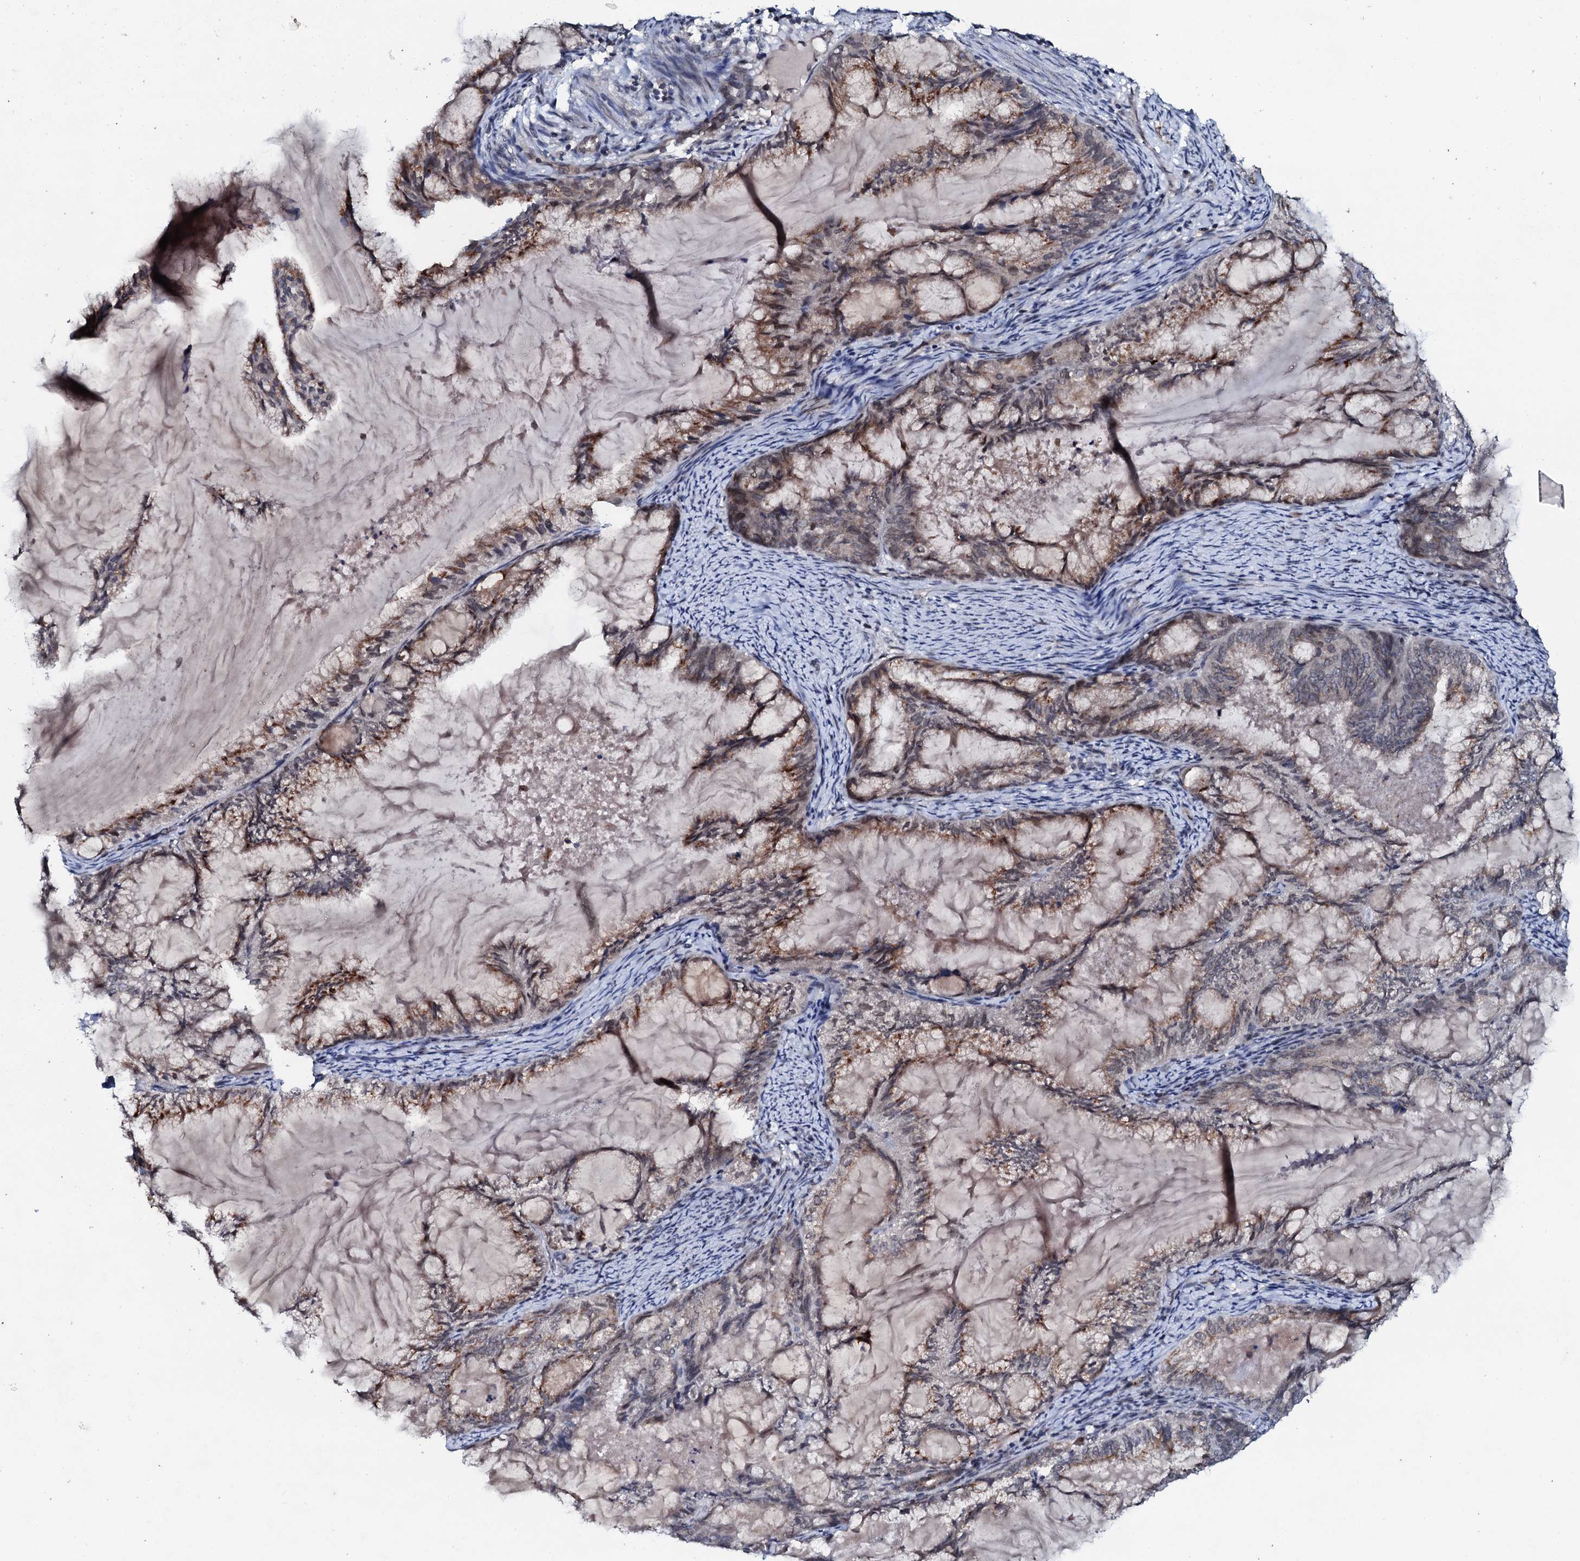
{"staining": {"intensity": "moderate", "quantity": "25%-75%", "location": "cytoplasmic/membranous"}, "tissue": "endometrial cancer", "cell_type": "Tumor cells", "image_type": "cancer", "snomed": [{"axis": "morphology", "description": "Adenocarcinoma, NOS"}, {"axis": "topography", "description": "Endometrium"}], "caption": "Human endometrial cancer stained with a protein marker displays moderate staining in tumor cells.", "gene": "SNTA1", "patient": {"sex": "female", "age": 86}}